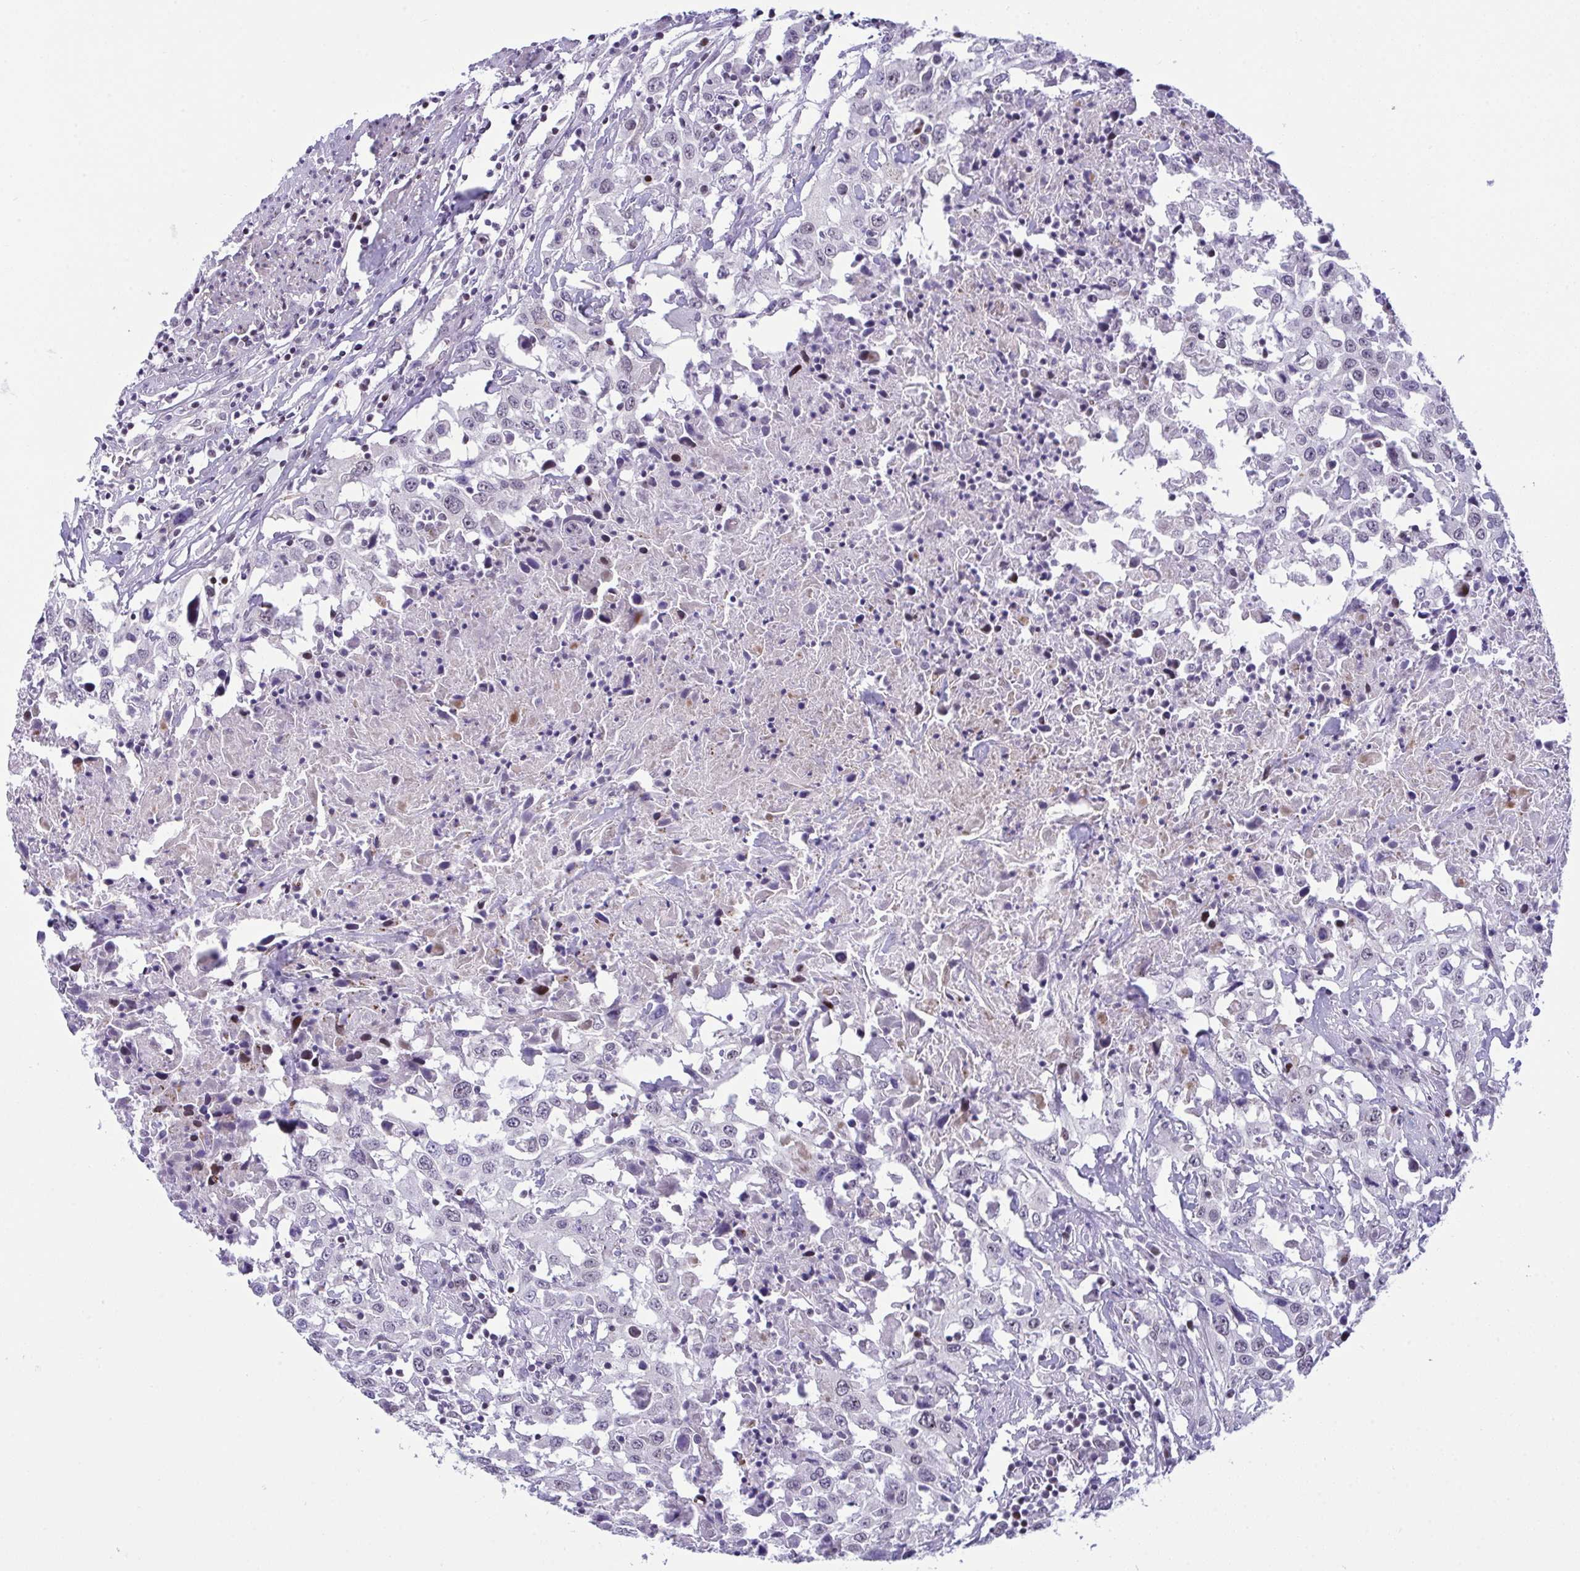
{"staining": {"intensity": "negative", "quantity": "none", "location": "none"}, "tissue": "urothelial cancer", "cell_type": "Tumor cells", "image_type": "cancer", "snomed": [{"axis": "morphology", "description": "Urothelial carcinoma, High grade"}, {"axis": "topography", "description": "Urinary bladder"}], "caption": "The image demonstrates no staining of tumor cells in urothelial cancer. (DAB (3,3'-diaminobenzidine) immunohistochemistry (IHC) visualized using brightfield microscopy, high magnification).", "gene": "ZFHX3", "patient": {"sex": "male", "age": 61}}